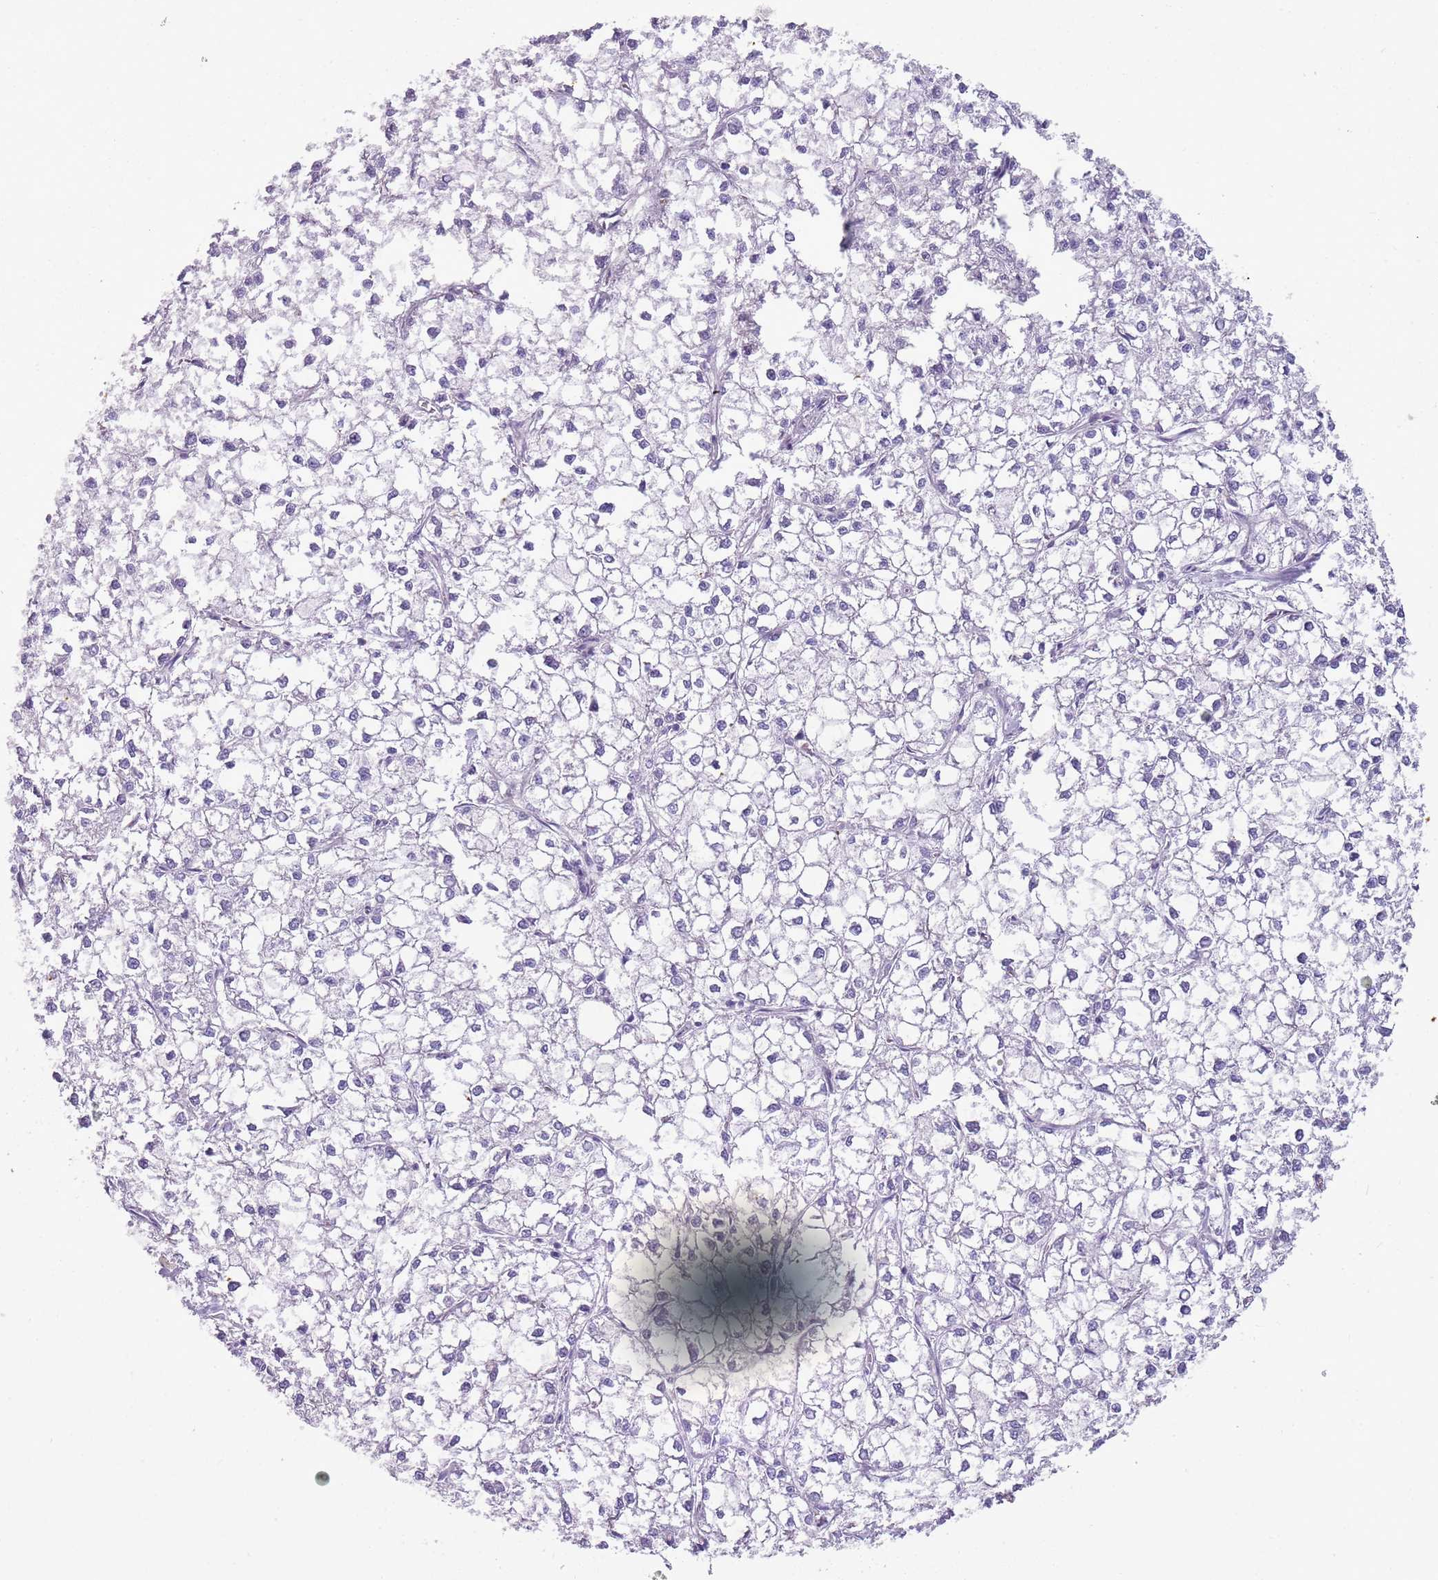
{"staining": {"intensity": "negative", "quantity": "none", "location": "none"}, "tissue": "liver cancer", "cell_type": "Tumor cells", "image_type": "cancer", "snomed": [{"axis": "morphology", "description": "Carcinoma, Hepatocellular, NOS"}, {"axis": "topography", "description": "Liver"}], "caption": "Human liver cancer stained for a protein using IHC reveals no positivity in tumor cells.", "gene": "NBPF6", "patient": {"sex": "female", "age": 43}}